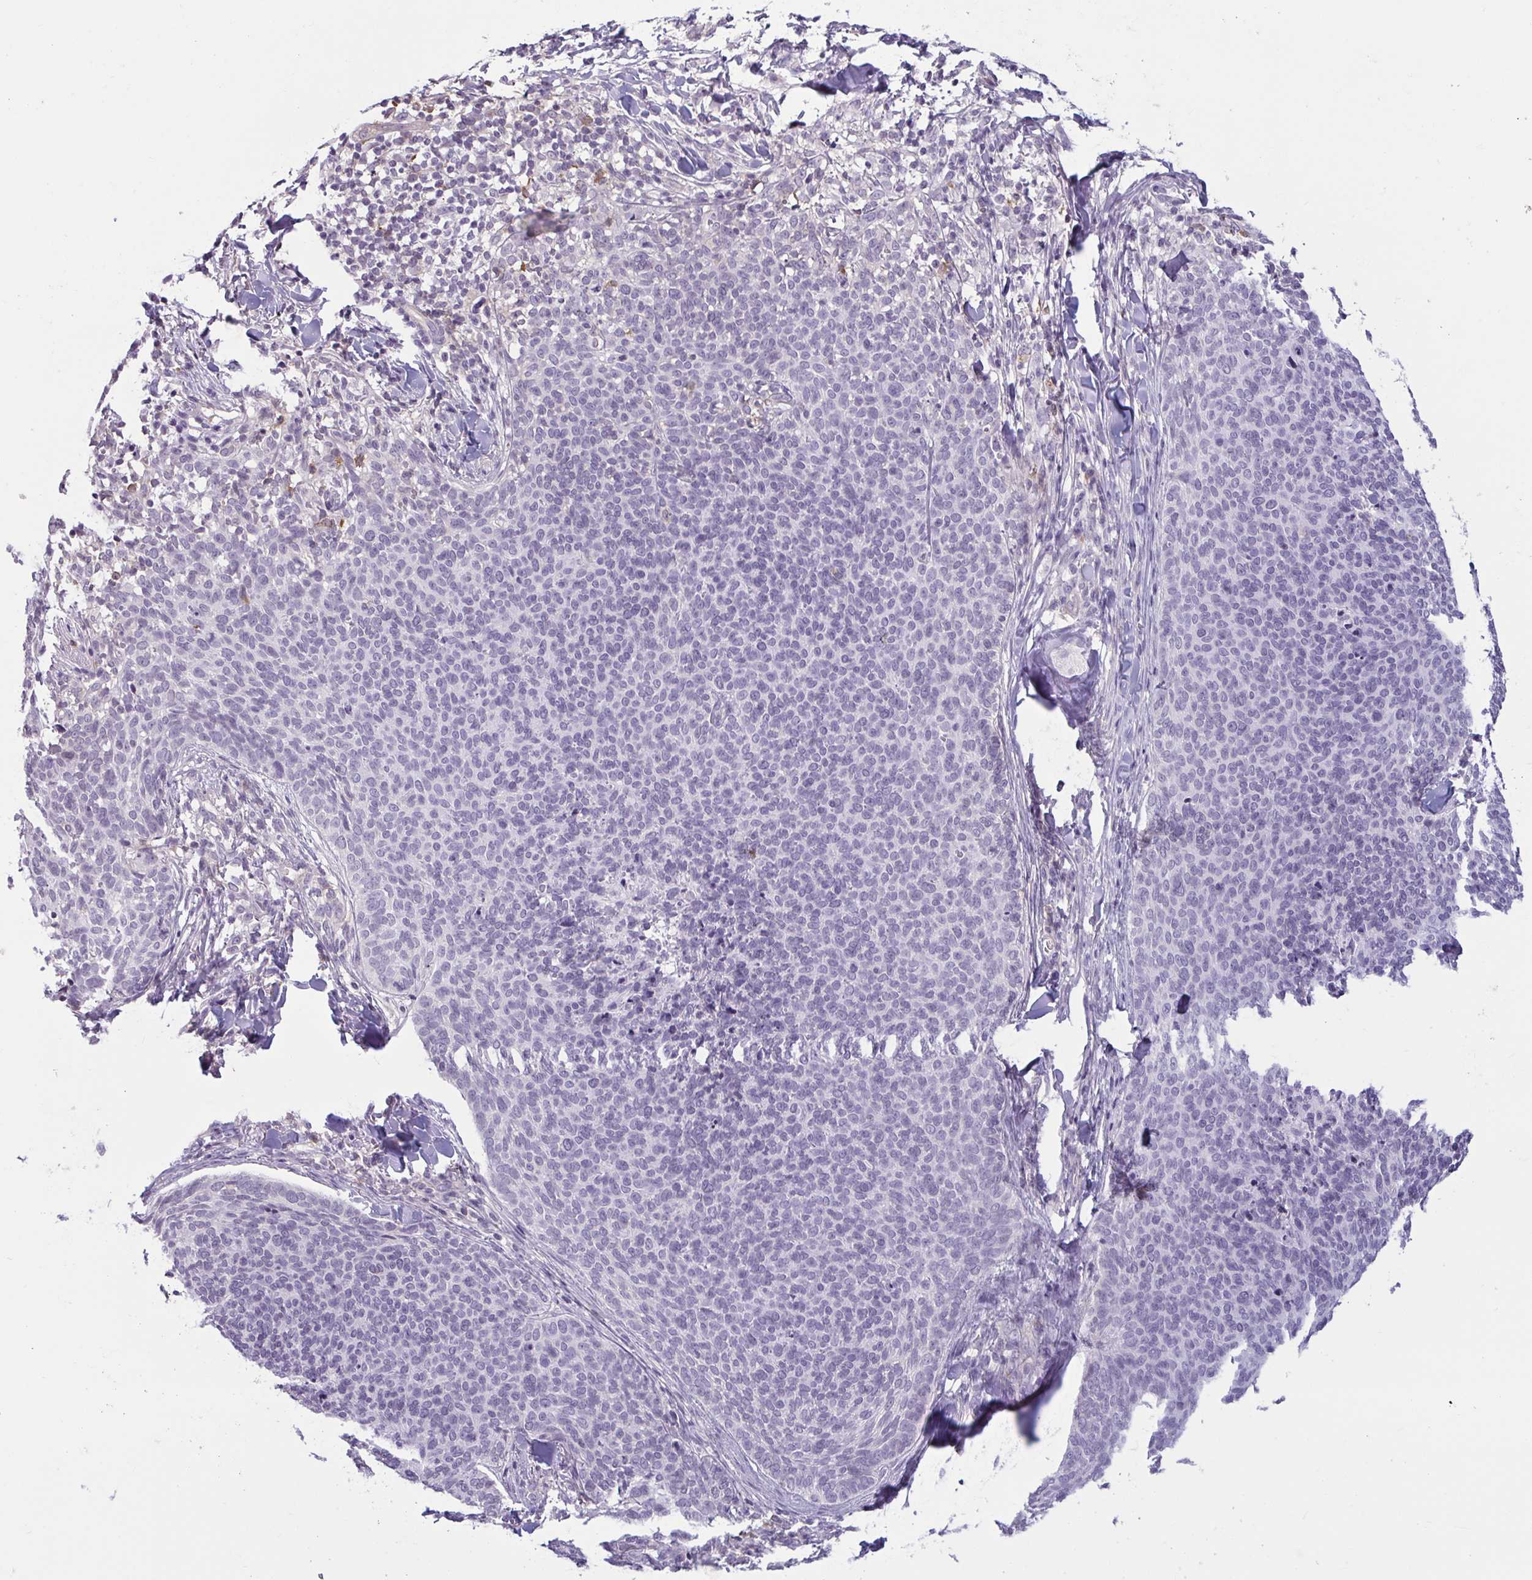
{"staining": {"intensity": "negative", "quantity": "none", "location": "none"}, "tissue": "skin cancer", "cell_type": "Tumor cells", "image_type": "cancer", "snomed": [{"axis": "morphology", "description": "Basal cell carcinoma"}, {"axis": "topography", "description": "Skin"}, {"axis": "topography", "description": "Skin of face"}], "caption": "IHC photomicrograph of human basal cell carcinoma (skin) stained for a protein (brown), which exhibits no expression in tumor cells. (Stains: DAB IHC with hematoxylin counter stain, Microscopy: brightfield microscopy at high magnification).", "gene": "TBC1D4", "patient": {"sex": "male", "age": 56}}